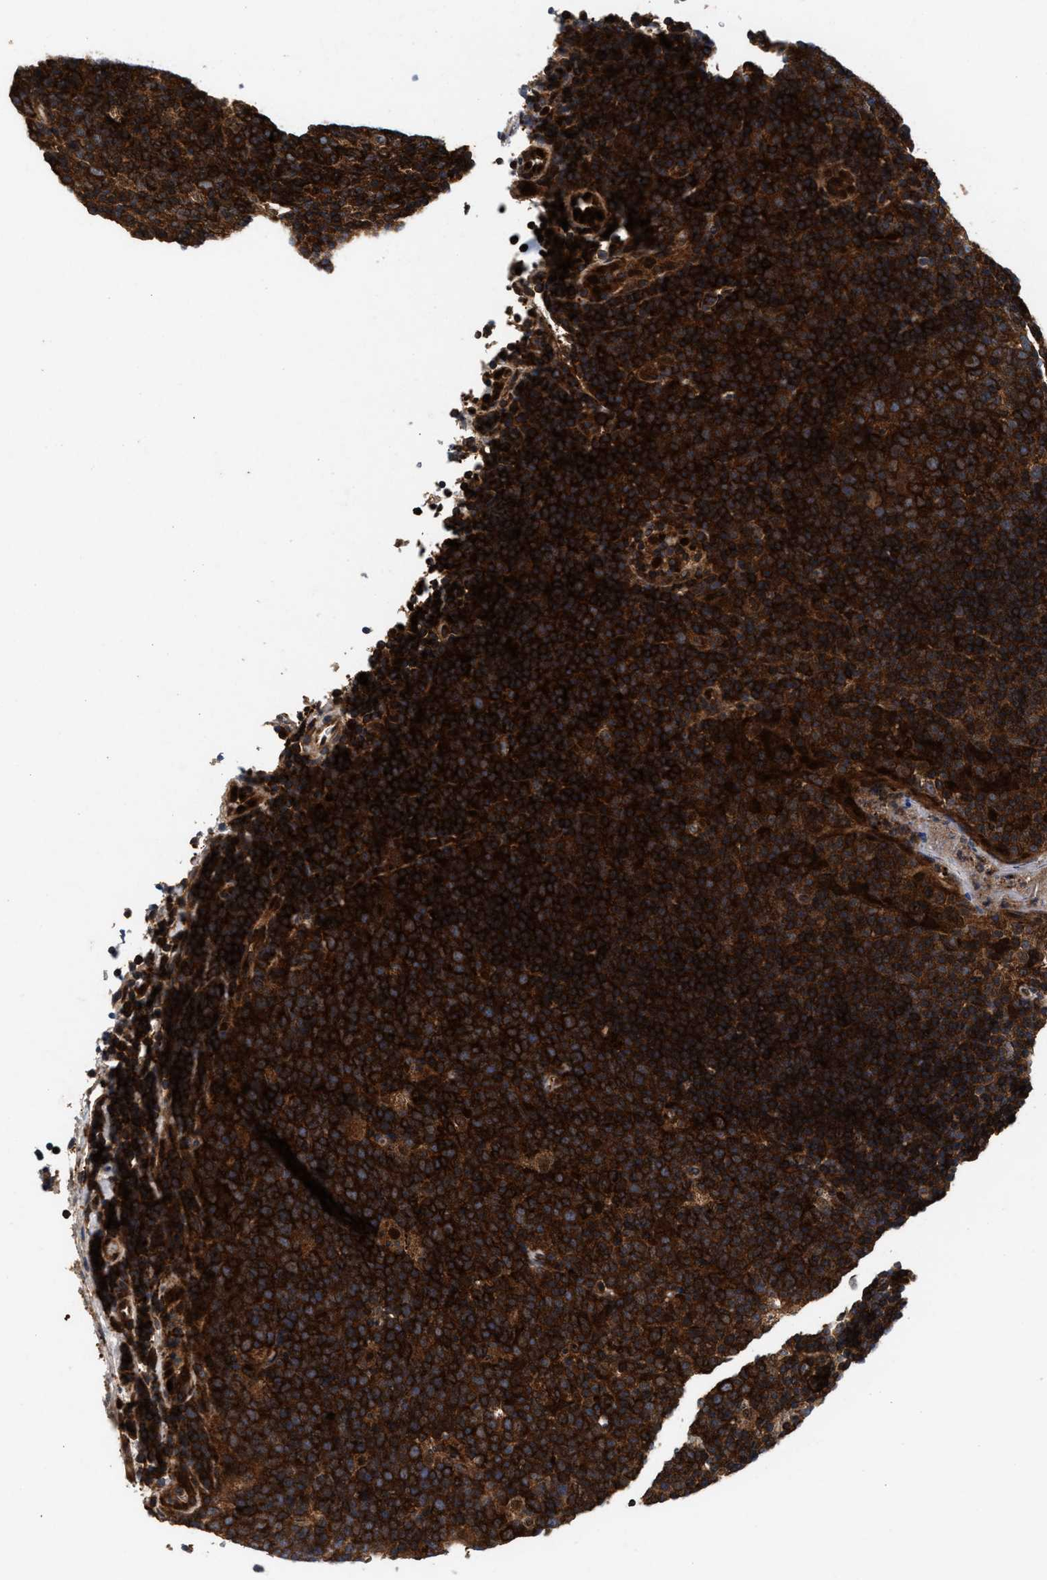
{"staining": {"intensity": "strong", "quantity": ">75%", "location": "cytoplasmic/membranous"}, "tissue": "tonsil", "cell_type": "Germinal center cells", "image_type": "normal", "snomed": [{"axis": "morphology", "description": "Normal tissue, NOS"}, {"axis": "topography", "description": "Tonsil"}], "caption": "High-power microscopy captured an immunohistochemistry (IHC) micrograph of benign tonsil, revealing strong cytoplasmic/membranous expression in about >75% of germinal center cells.", "gene": "NFKB2", "patient": {"sex": "male", "age": 17}}